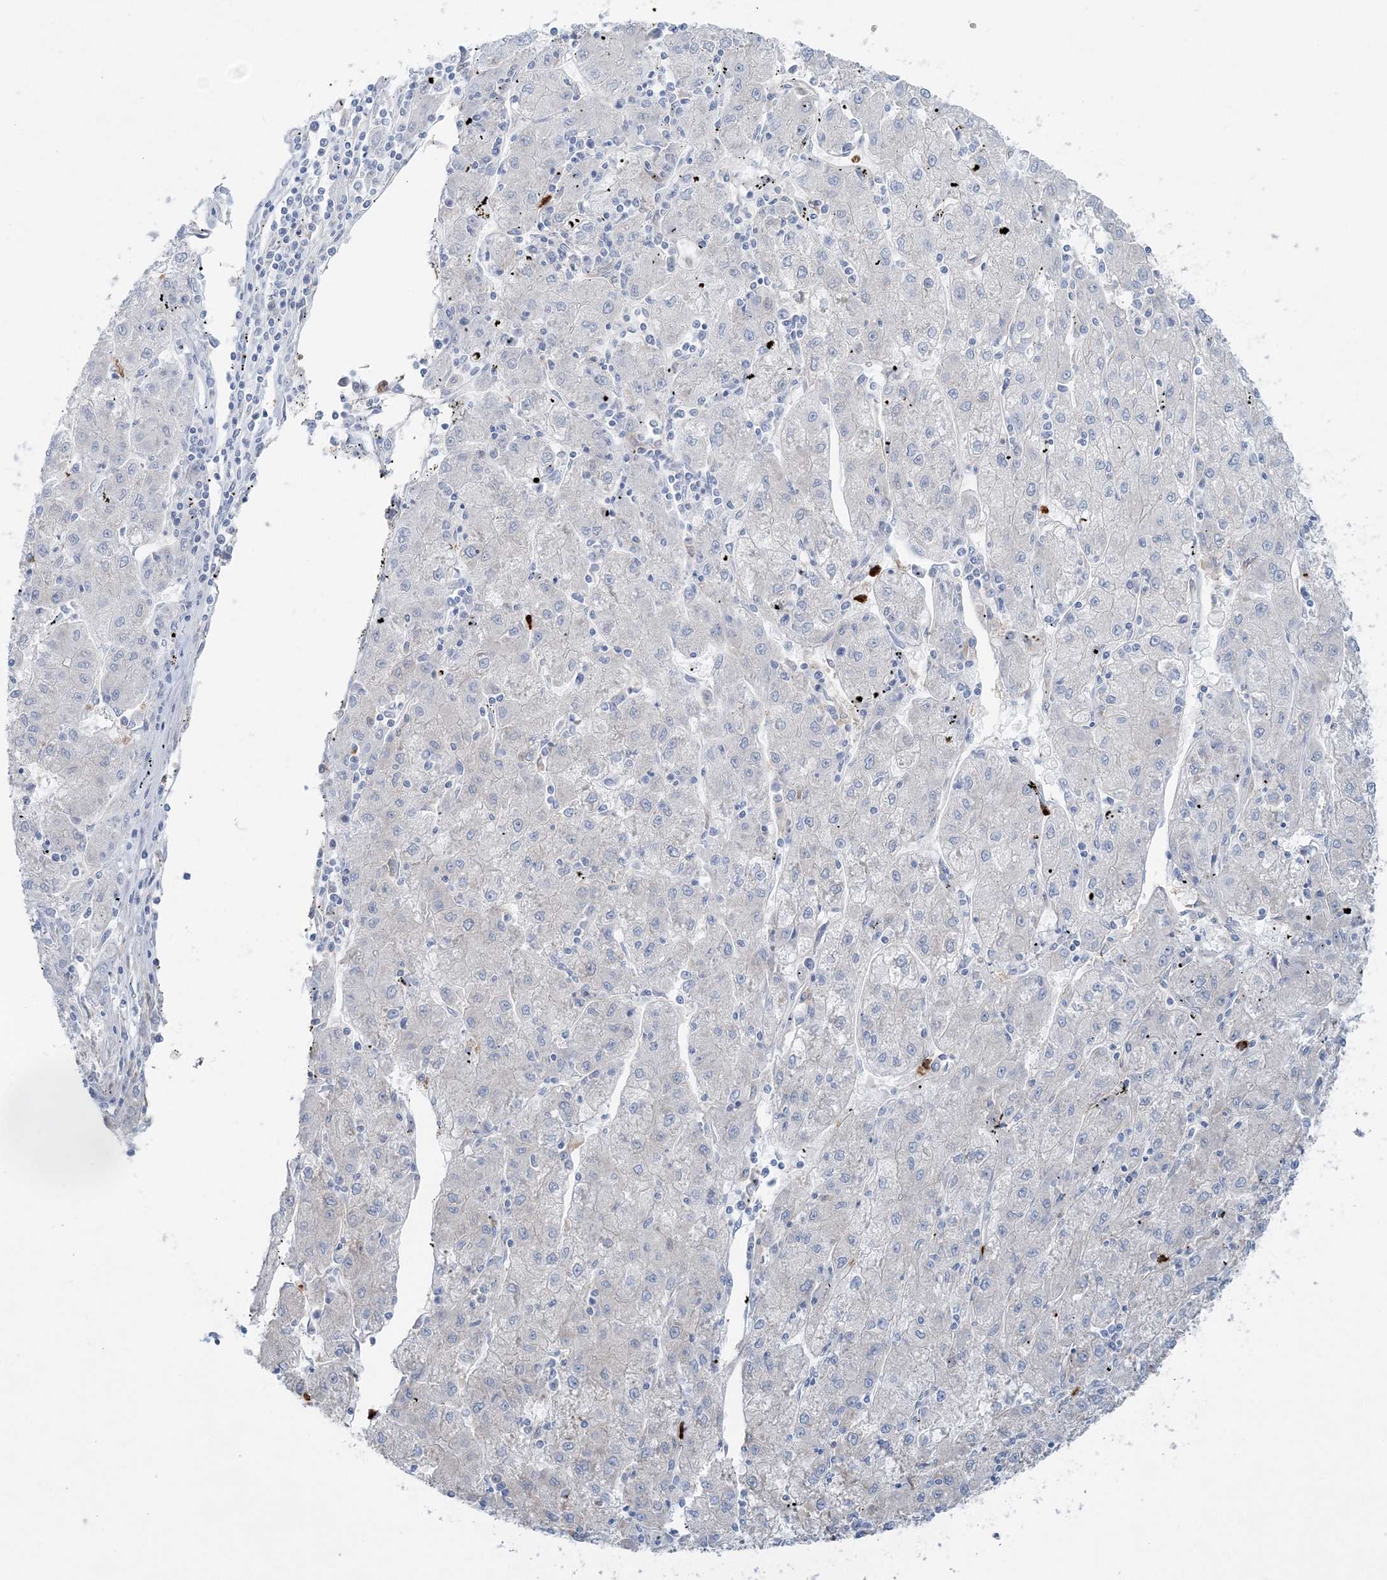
{"staining": {"intensity": "negative", "quantity": "none", "location": "none"}, "tissue": "liver cancer", "cell_type": "Tumor cells", "image_type": "cancer", "snomed": [{"axis": "morphology", "description": "Carcinoma, Hepatocellular, NOS"}, {"axis": "topography", "description": "Liver"}], "caption": "This is an immunohistochemistry image of human hepatocellular carcinoma (liver). There is no staining in tumor cells.", "gene": "CCNJ", "patient": {"sex": "male", "age": 72}}